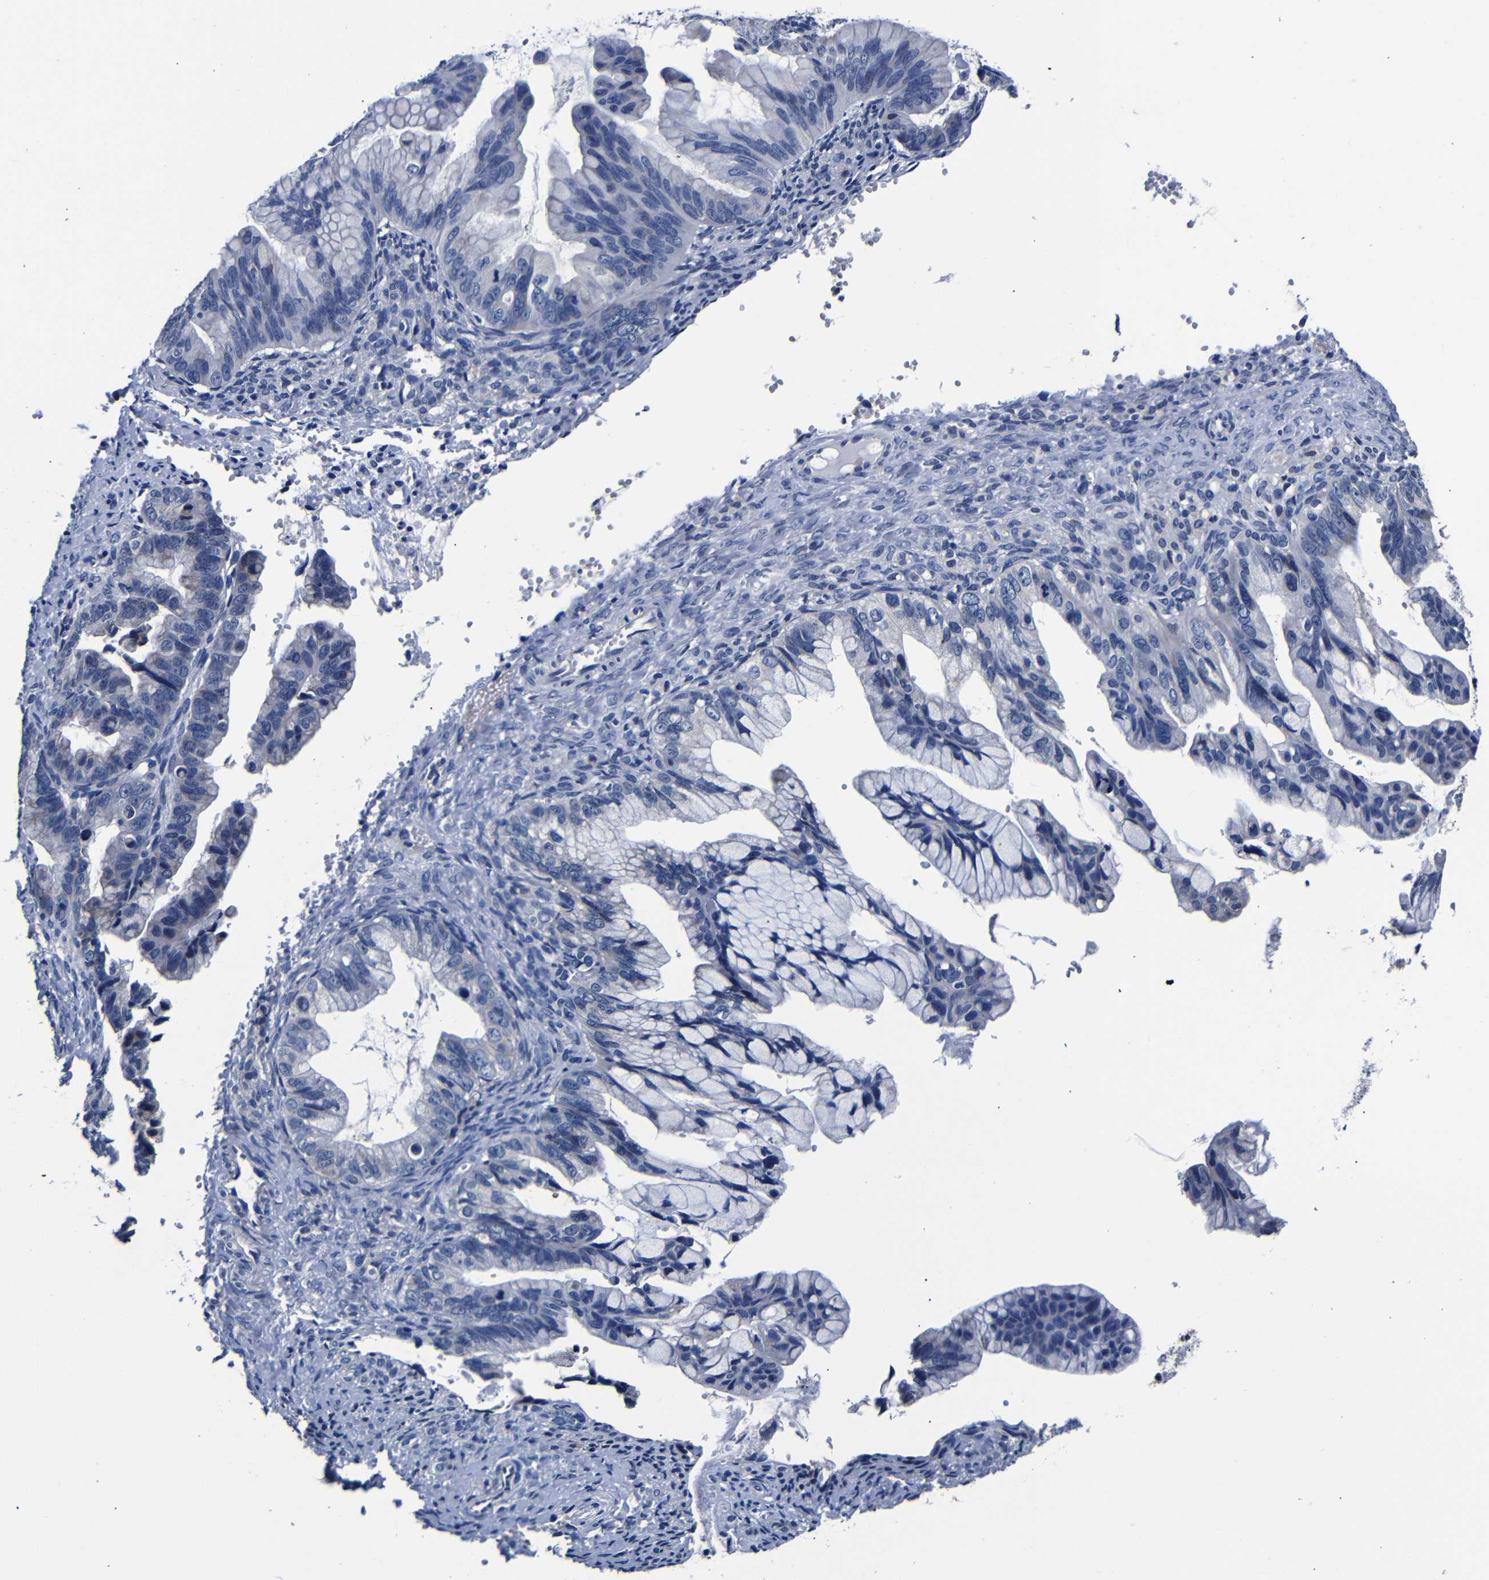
{"staining": {"intensity": "negative", "quantity": "none", "location": "none"}, "tissue": "ovarian cancer", "cell_type": "Tumor cells", "image_type": "cancer", "snomed": [{"axis": "morphology", "description": "Cystadenocarcinoma, mucinous, NOS"}, {"axis": "topography", "description": "Ovary"}], "caption": "Immunohistochemical staining of mucinous cystadenocarcinoma (ovarian) shows no significant staining in tumor cells.", "gene": "DEPP1", "patient": {"sex": "female", "age": 36}}